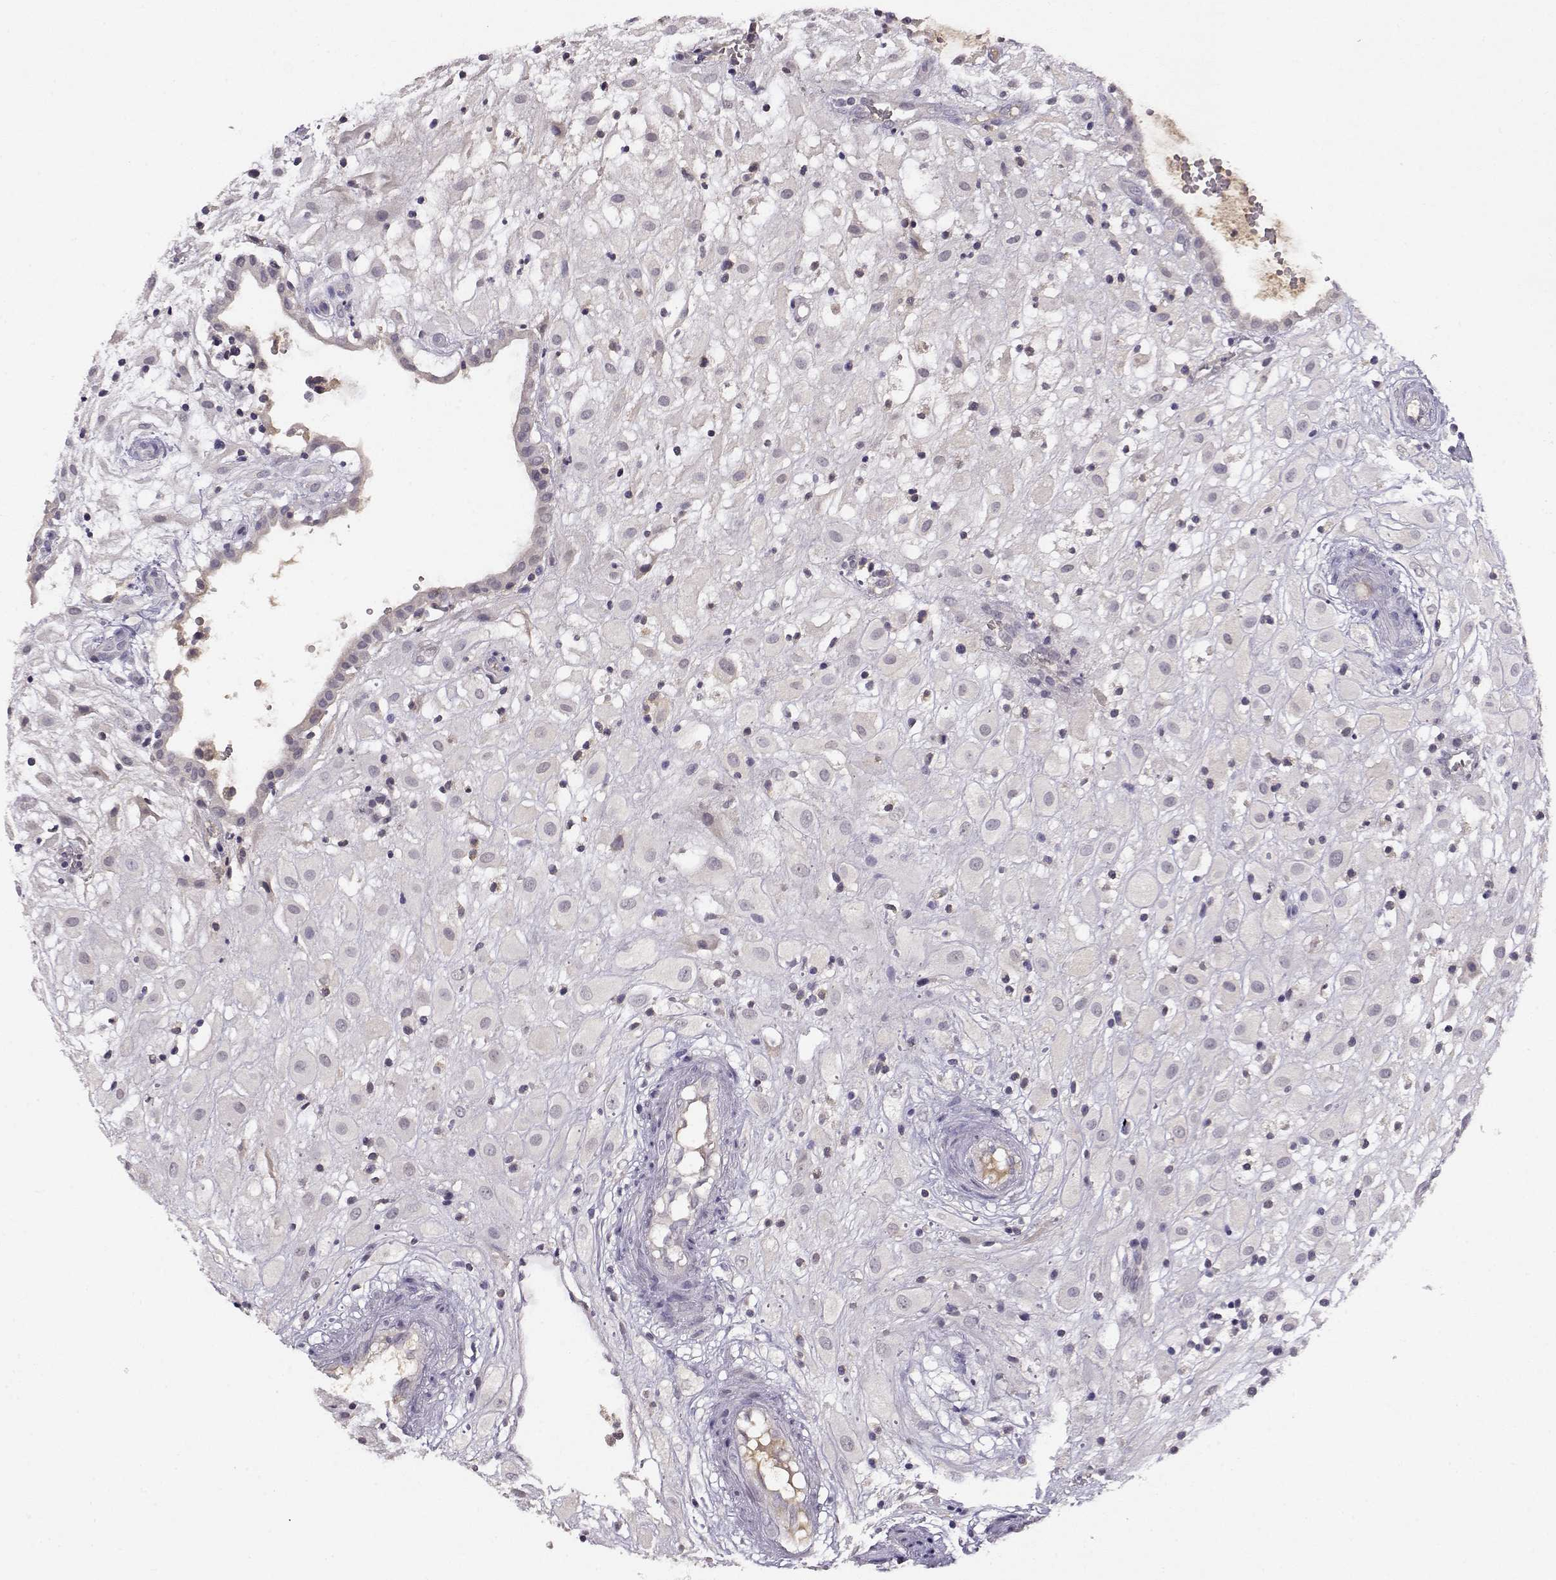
{"staining": {"intensity": "negative", "quantity": "none", "location": "none"}, "tissue": "placenta", "cell_type": "Decidual cells", "image_type": "normal", "snomed": [{"axis": "morphology", "description": "Normal tissue, NOS"}, {"axis": "topography", "description": "Placenta"}], "caption": "Immunohistochemistry (IHC) photomicrograph of normal placenta: placenta stained with DAB shows no significant protein expression in decidual cells.", "gene": "TACR1", "patient": {"sex": "female", "age": 24}}